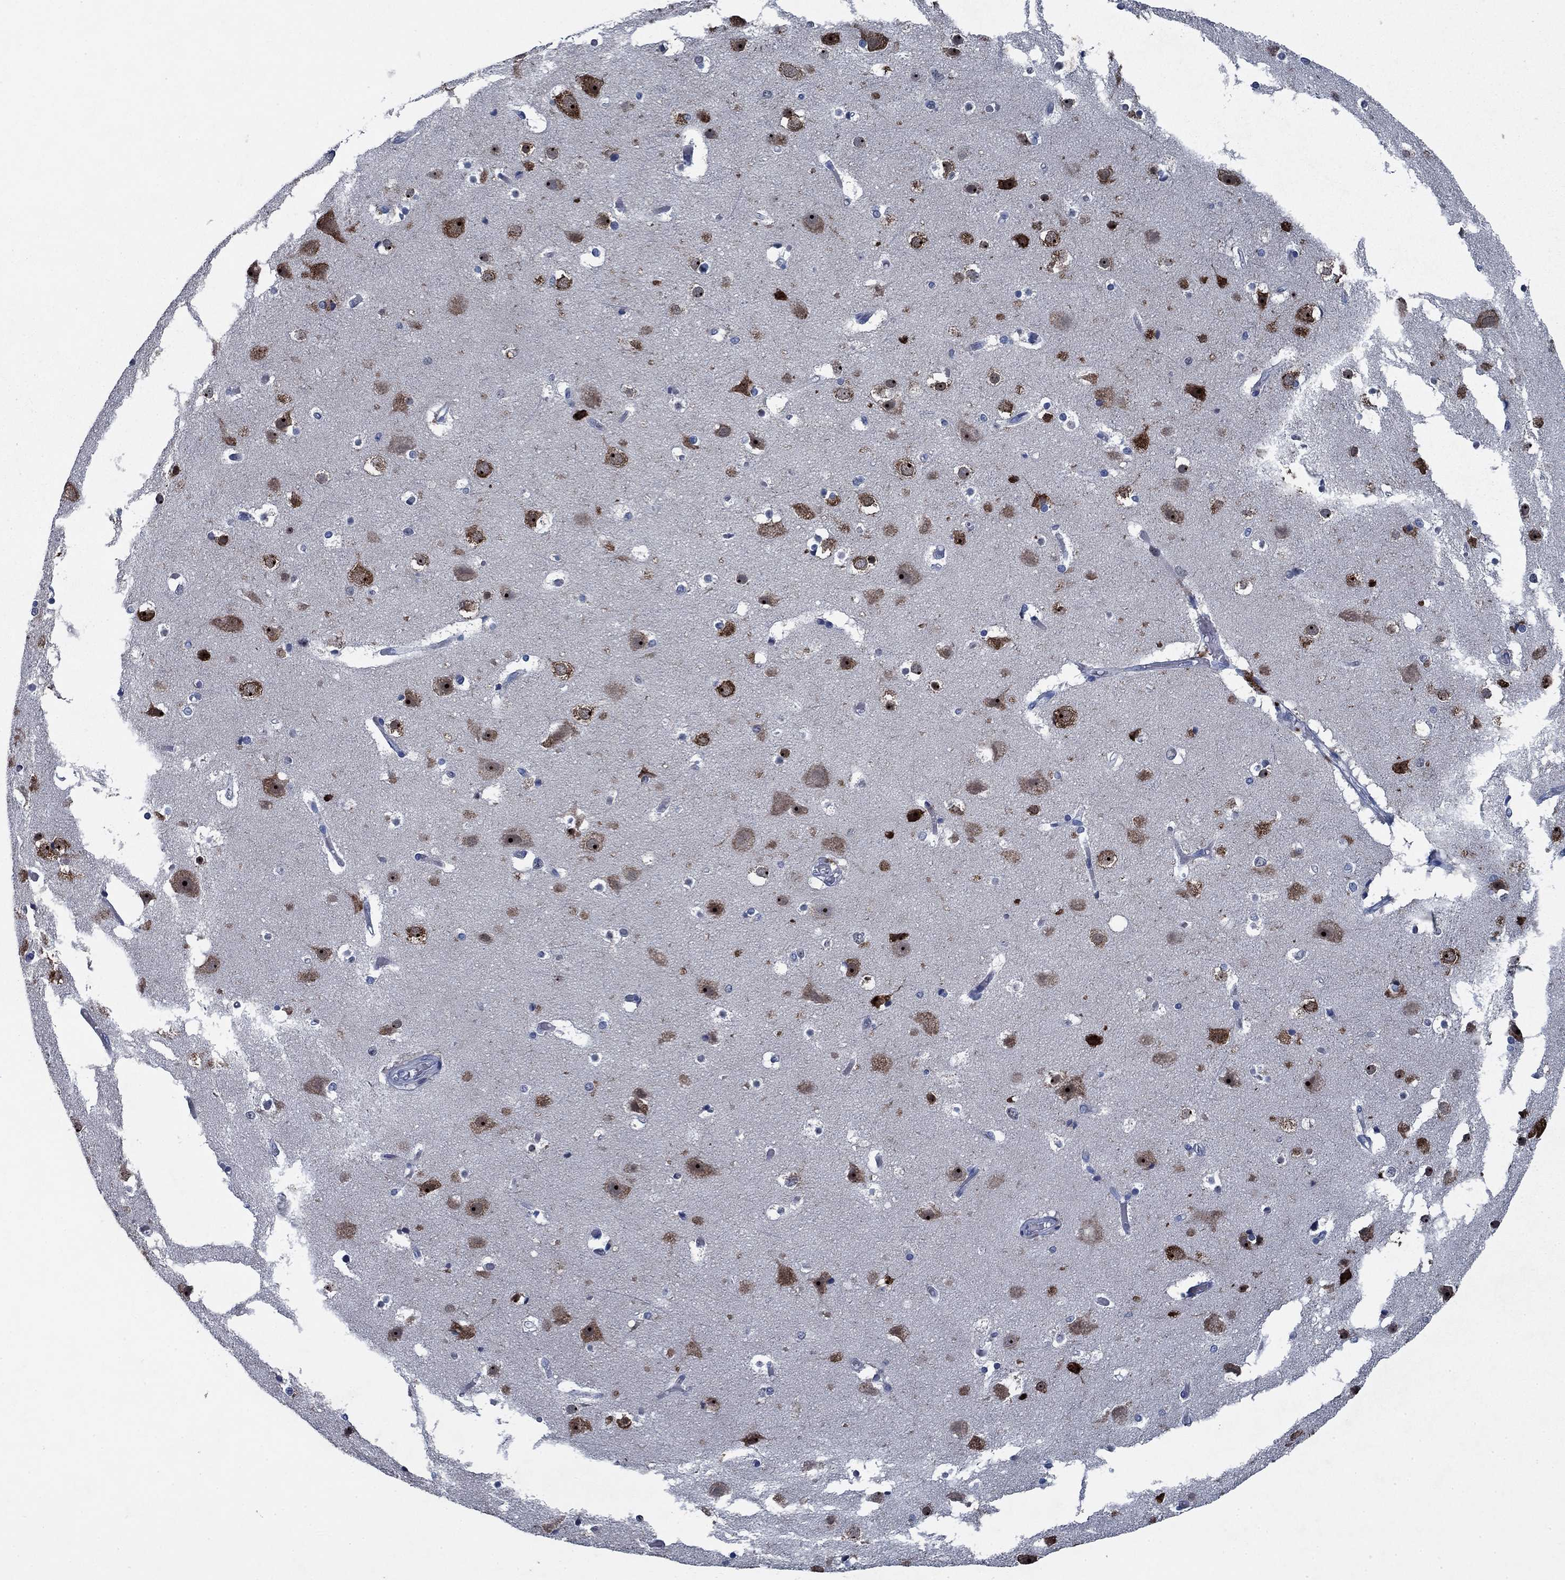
{"staining": {"intensity": "negative", "quantity": "none", "location": "none"}, "tissue": "cerebral cortex", "cell_type": "Endothelial cells", "image_type": "normal", "snomed": [{"axis": "morphology", "description": "Normal tissue, NOS"}, {"axis": "topography", "description": "Cerebral cortex"}], "caption": "Human cerebral cortex stained for a protein using immunohistochemistry (IHC) demonstrates no staining in endothelial cells.", "gene": "PNMA8A", "patient": {"sex": "female", "age": 52}}